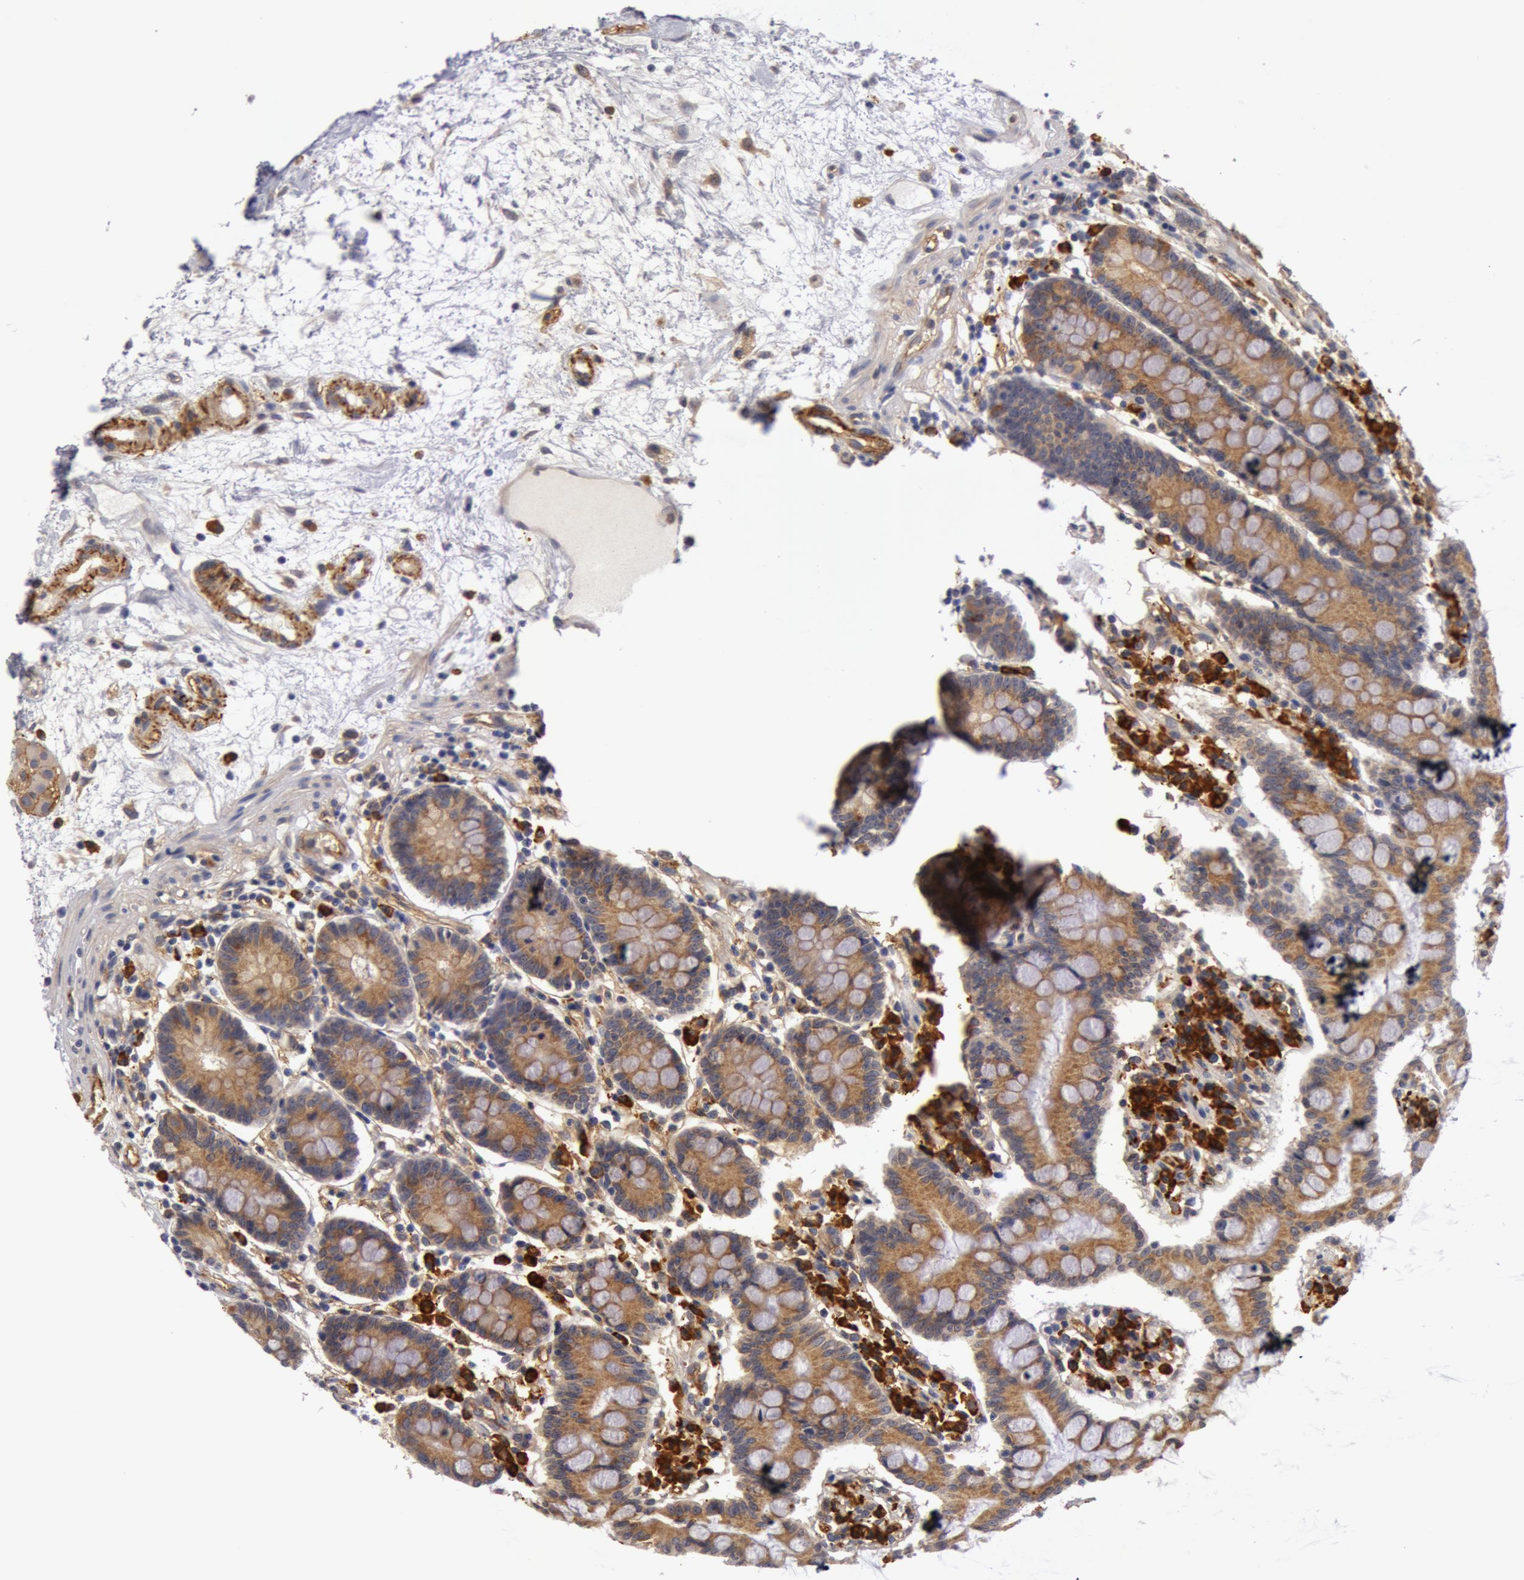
{"staining": {"intensity": "moderate", "quantity": ">75%", "location": "cytoplasmic/membranous"}, "tissue": "small intestine", "cell_type": "Glandular cells", "image_type": "normal", "snomed": [{"axis": "morphology", "description": "Normal tissue, NOS"}, {"axis": "topography", "description": "Small intestine"}], "caption": "Moderate cytoplasmic/membranous positivity is present in about >75% of glandular cells in benign small intestine. The staining is performed using DAB brown chromogen to label protein expression. The nuclei are counter-stained blue using hematoxylin.", "gene": "IL23A", "patient": {"sex": "female", "age": 51}}